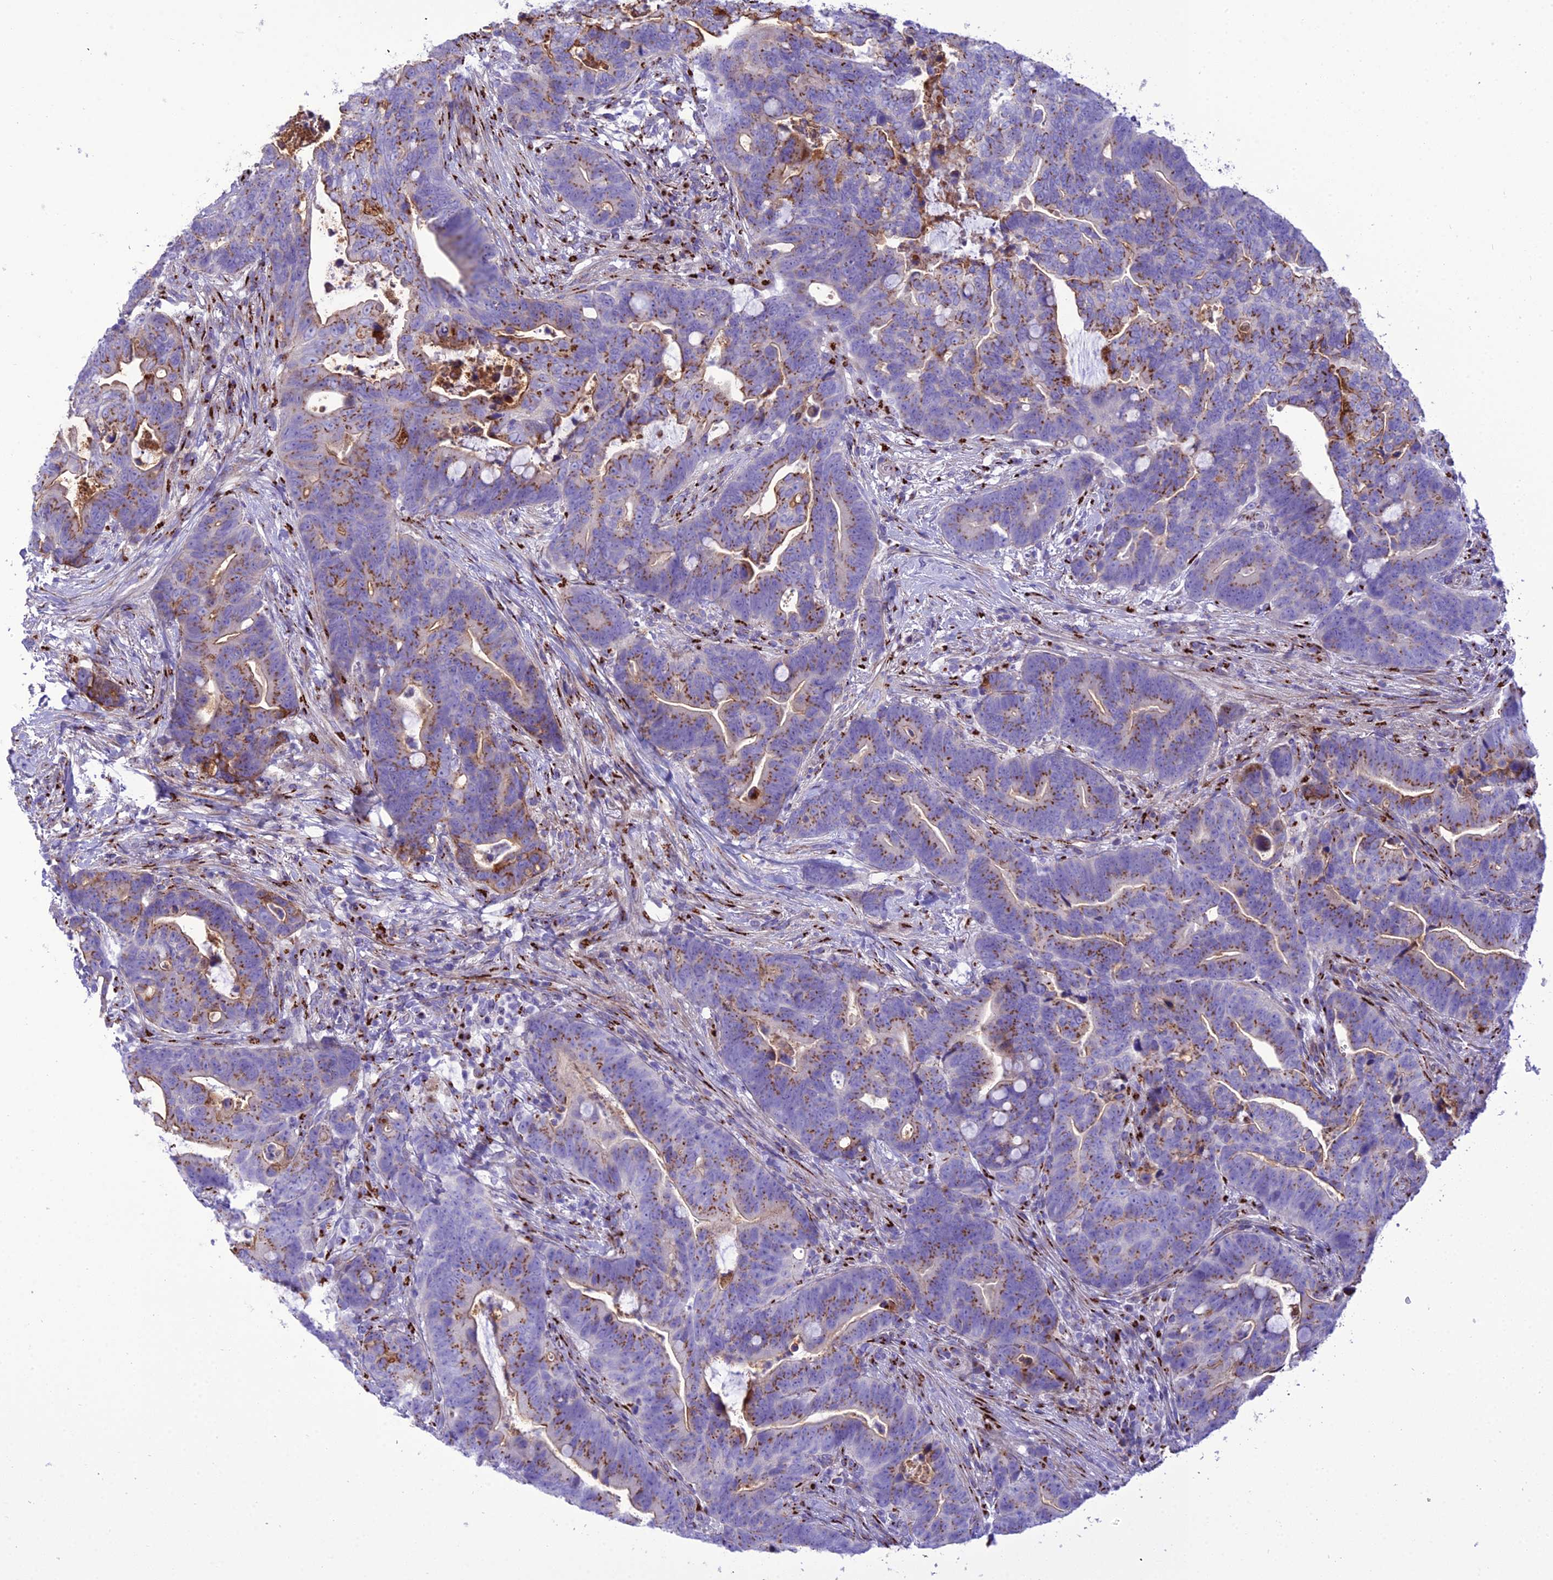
{"staining": {"intensity": "moderate", "quantity": ">75%", "location": "cytoplasmic/membranous"}, "tissue": "colorectal cancer", "cell_type": "Tumor cells", "image_type": "cancer", "snomed": [{"axis": "morphology", "description": "Adenocarcinoma, NOS"}, {"axis": "topography", "description": "Colon"}], "caption": "This is an image of immunohistochemistry (IHC) staining of colorectal adenocarcinoma, which shows moderate staining in the cytoplasmic/membranous of tumor cells.", "gene": "GOLM2", "patient": {"sex": "female", "age": 82}}